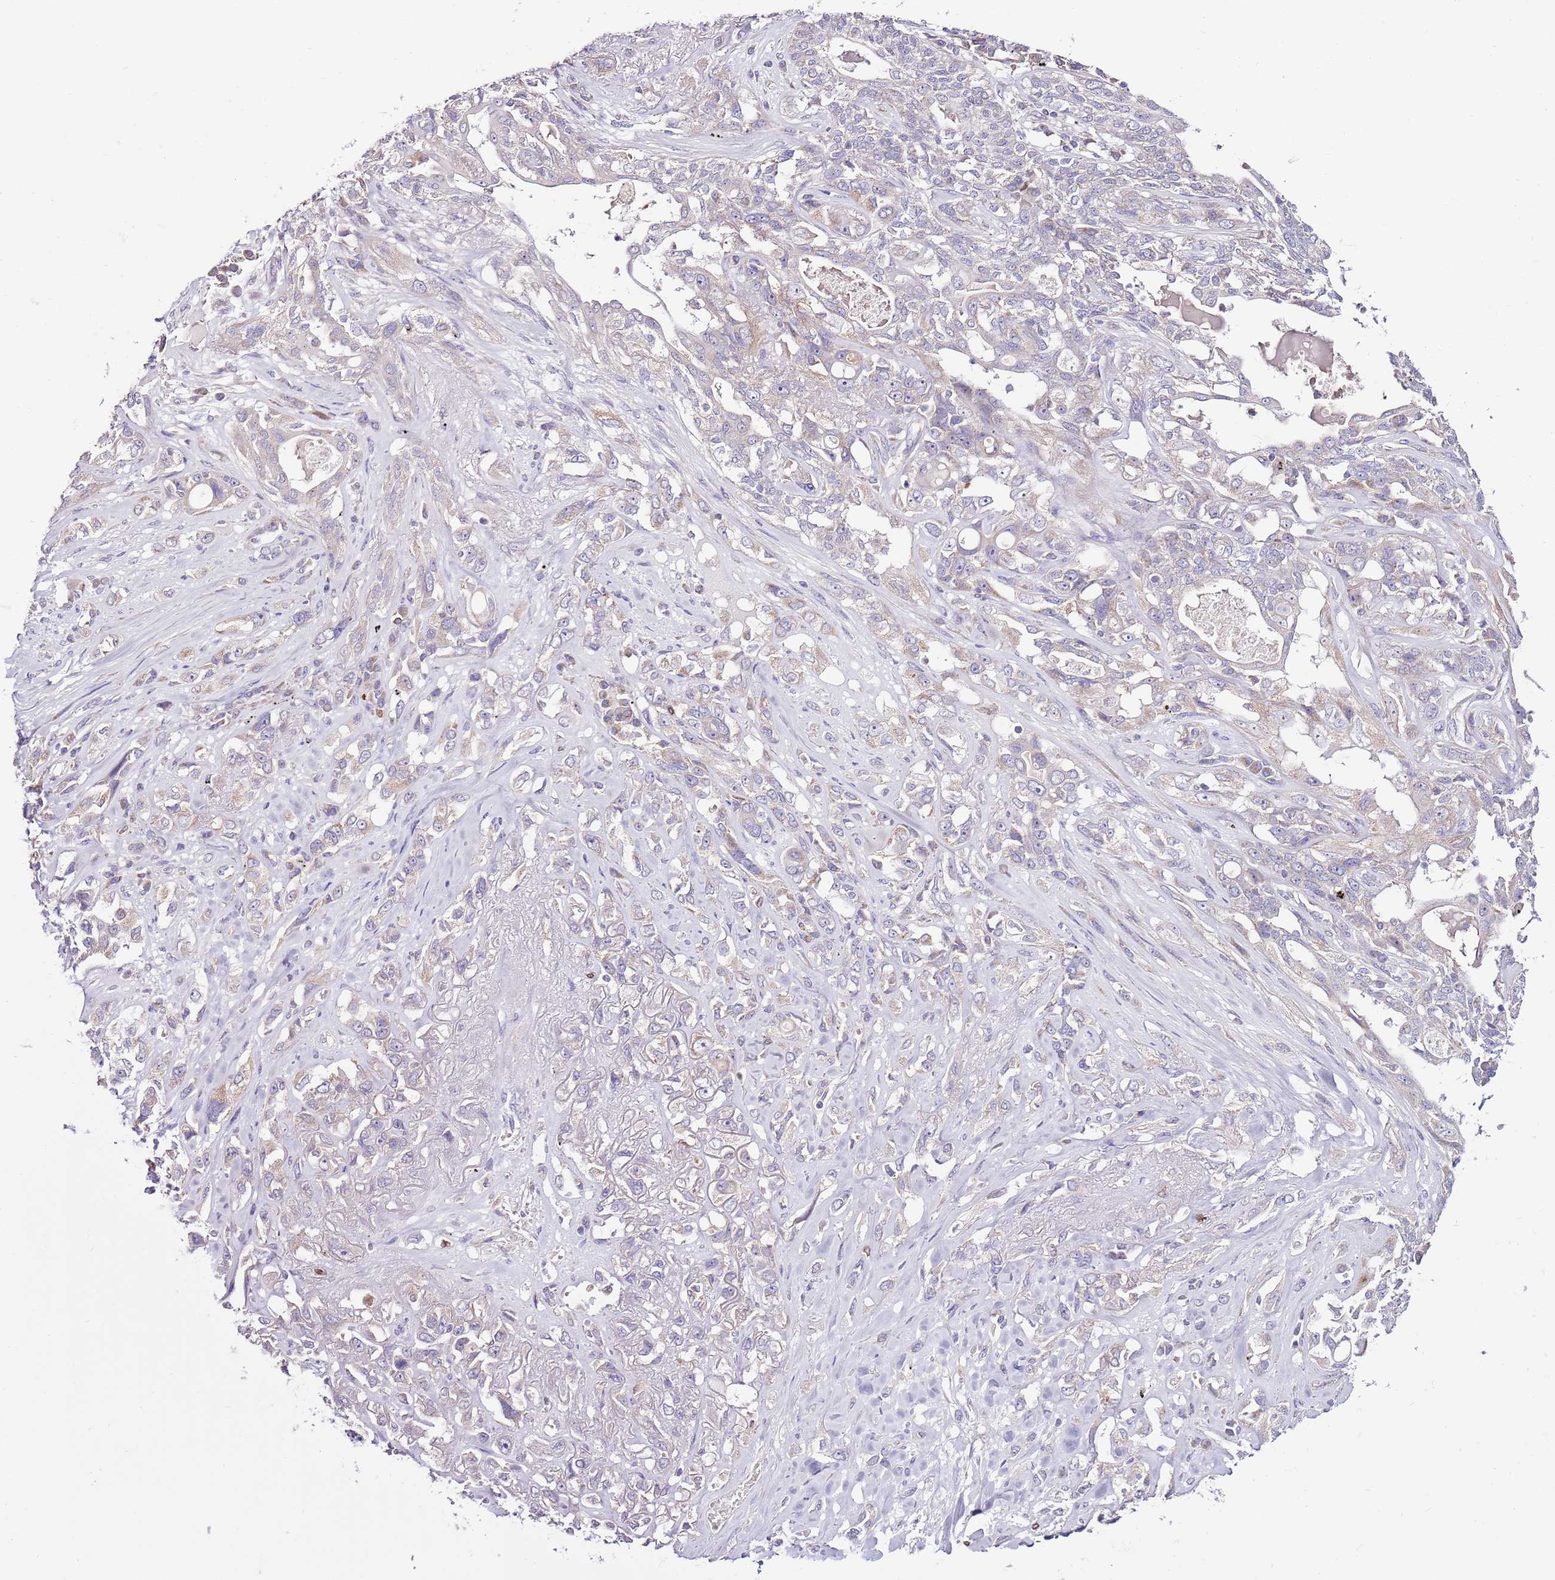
{"staining": {"intensity": "weak", "quantity": "<25%", "location": "cytoplasmic/membranous"}, "tissue": "lung cancer", "cell_type": "Tumor cells", "image_type": "cancer", "snomed": [{"axis": "morphology", "description": "Squamous cell carcinoma, NOS"}, {"axis": "topography", "description": "Lung"}], "caption": "The histopathology image reveals no significant staining in tumor cells of lung cancer.", "gene": "SMG1", "patient": {"sex": "female", "age": 70}}